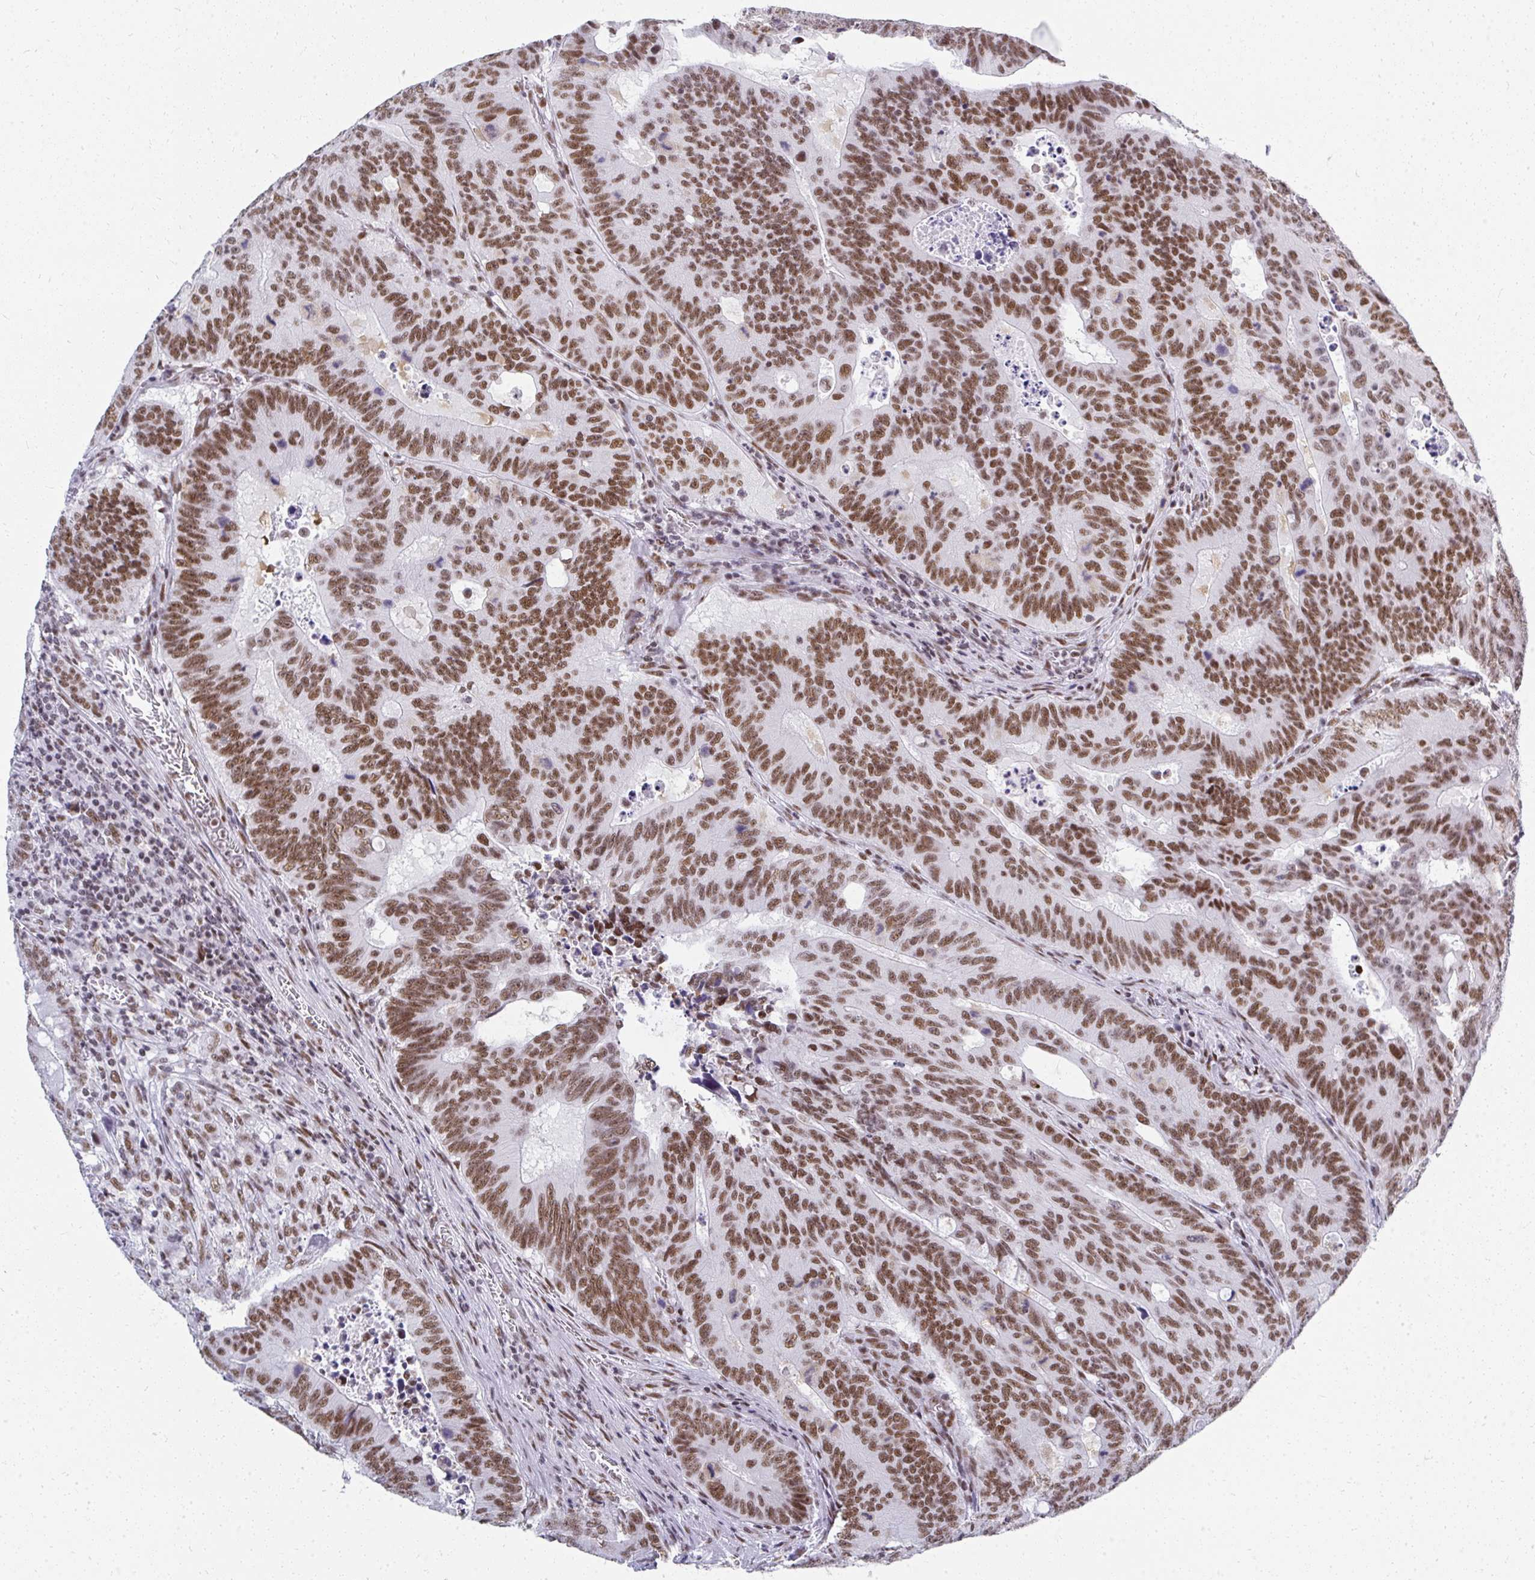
{"staining": {"intensity": "strong", "quantity": ">75%", "location": "nuclear"}, "tissue": "colorectal cancer", "cell_type": "Tumor cells", "image_type": "cancer", "snomed": [{"axis": "morphology", "description": "Adenocarcinoma, NOS"}, {"axis": "topography", "description": "Colon"}], "caption": "Immunohistochemistry (IHC) histopathology image of human colorectal cancer (adenocarcinoma) stained for a protein (brown), which demonstrates high levels of strong nuclear expression in about >75% of tumor cells.", "gene": "CREBBP", "patient": {"sex": "male", "age": 62}}